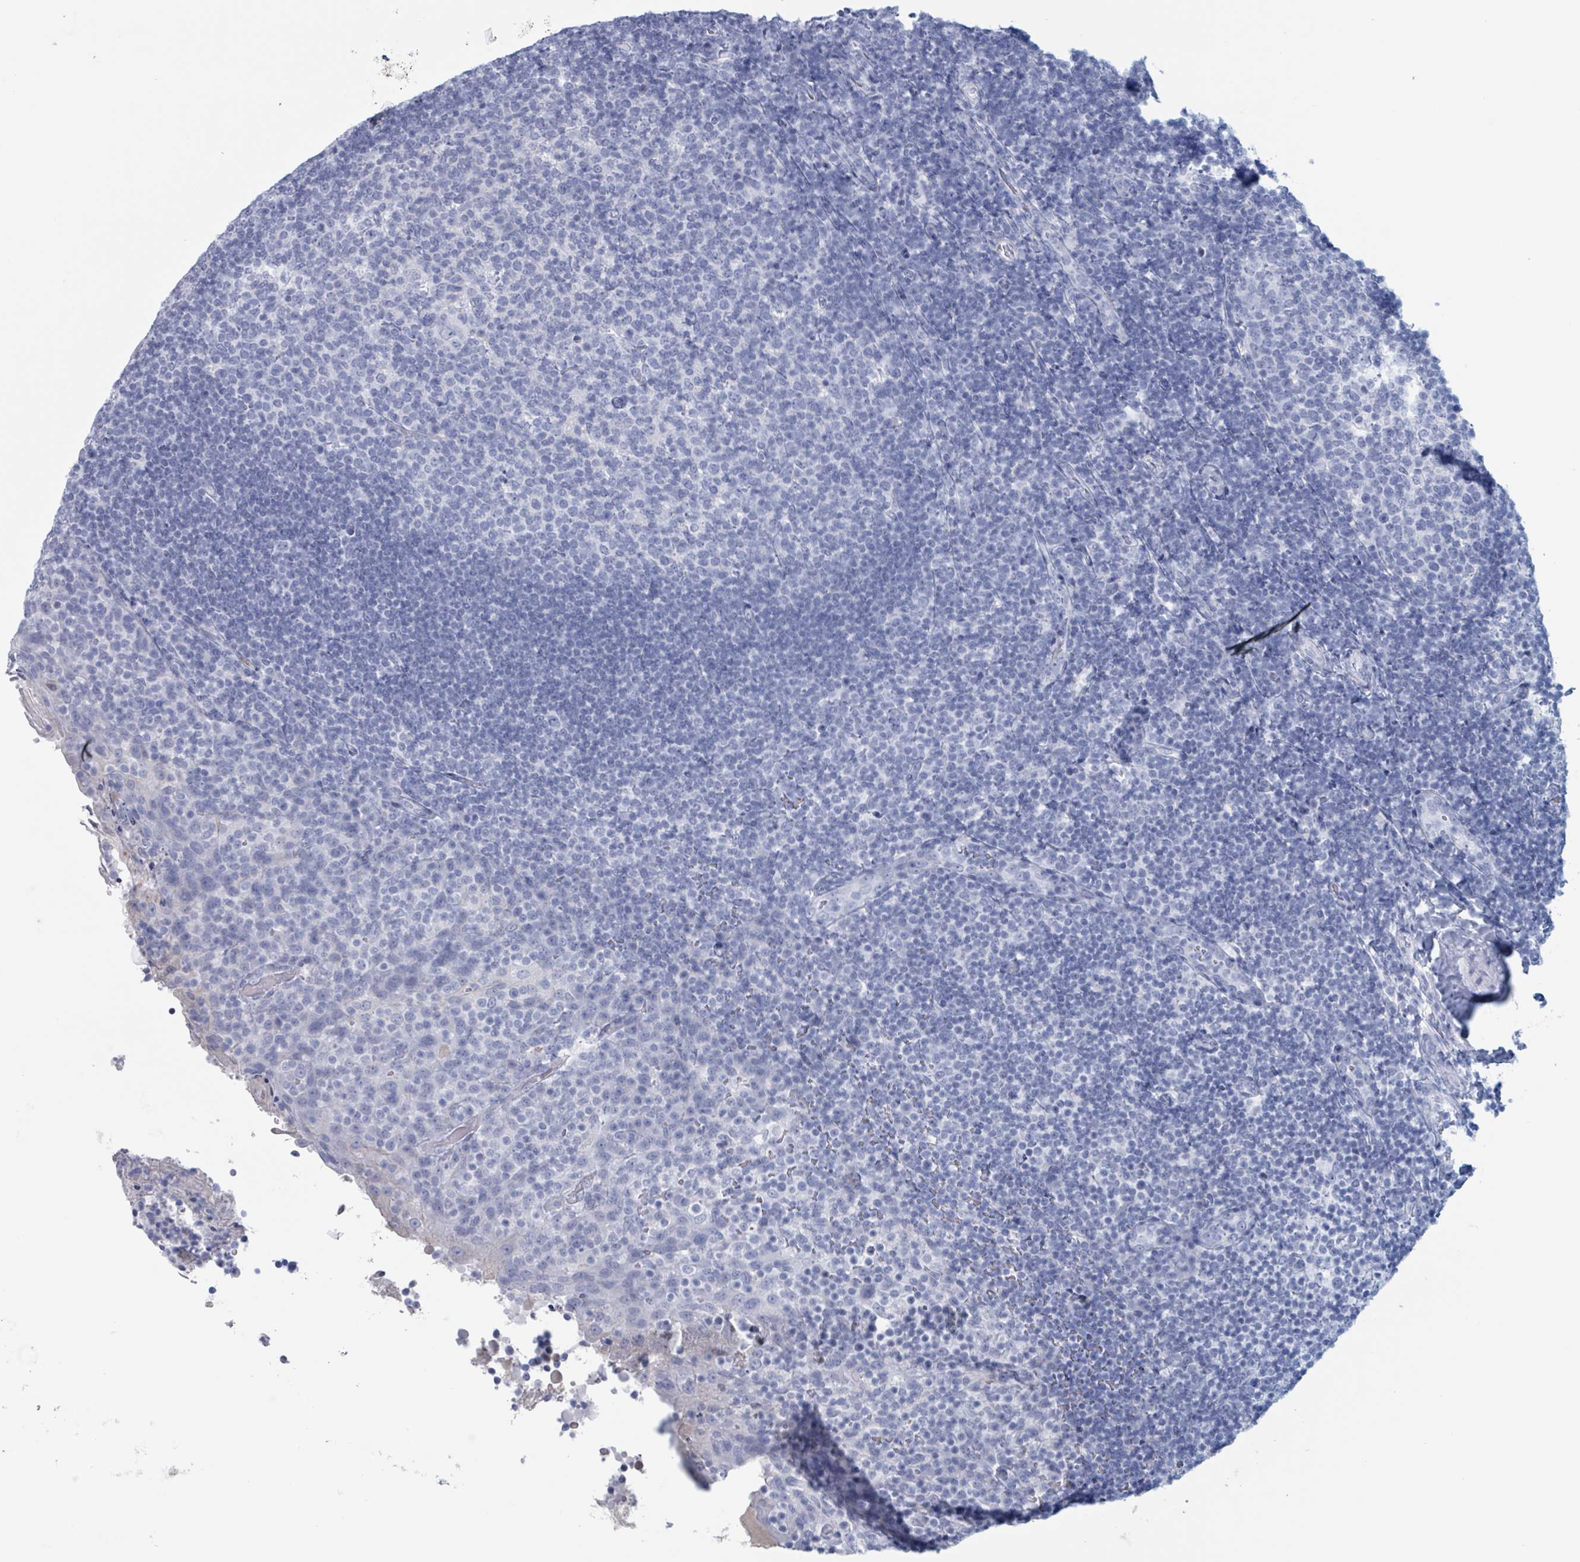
{"staining": {"intensity": "negative", "quantity": "none", "location": "none"}, "tissue": "tonsil", "cell_type": "Germinal center cells", "image_type": "normal", "snomed": [{"axis": "morphology", "description": "Normal tissue, NOS"}, {"axis": "topography", "description": "Tonsil"}], "caption": "A histopathology image of human tonsil is negative for staining in germinal center cells. (Brightfield microscopy of DAB immunohistochemistry (IHC) at high magnification).", "gene": "KLK4", "patient": {"sex": "female", "age": 10}}